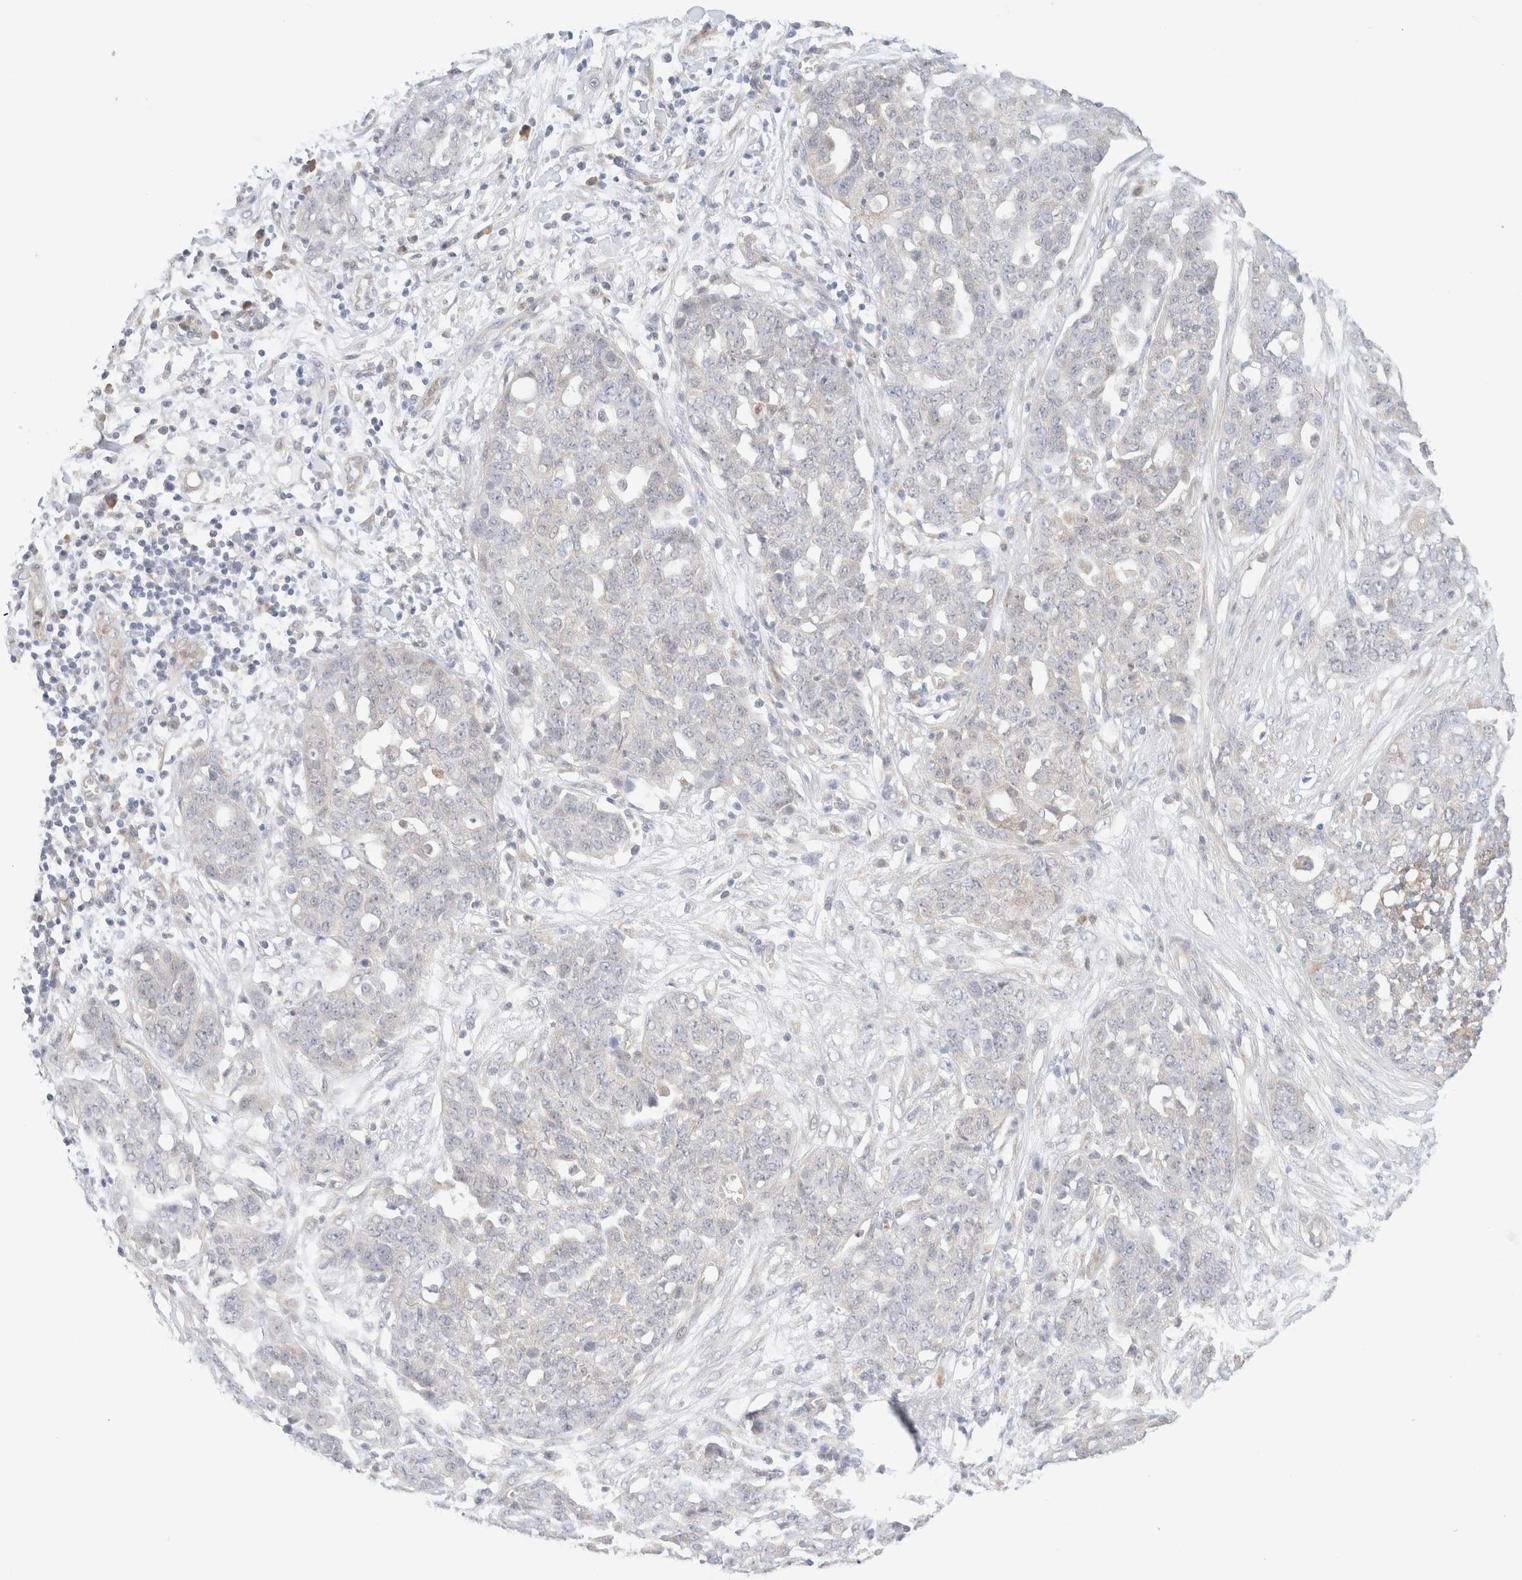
{"staining": {"intensity": "negative", "quantity": "none", "location": "none"}, "tissue": "ovarian cancer", "cell_type": "Tumor cells", "image_type": "cancer", "snomed": [{"axis": "morphology", "description": "Cystadenocarcinoma, serous, NOS"}, {"axis": "topography", "description": "Soft tissue"}, {"axis": "topography", "description": "Ovary"}], "caption": "Immunohistochemistry image of human ovarian serous cystadenocarcinoma stained for a protein (brown), which reveals no positivity in tumor cells.", "gene": "UNC13B", "patient": {"sex": "female", "age": 57}}